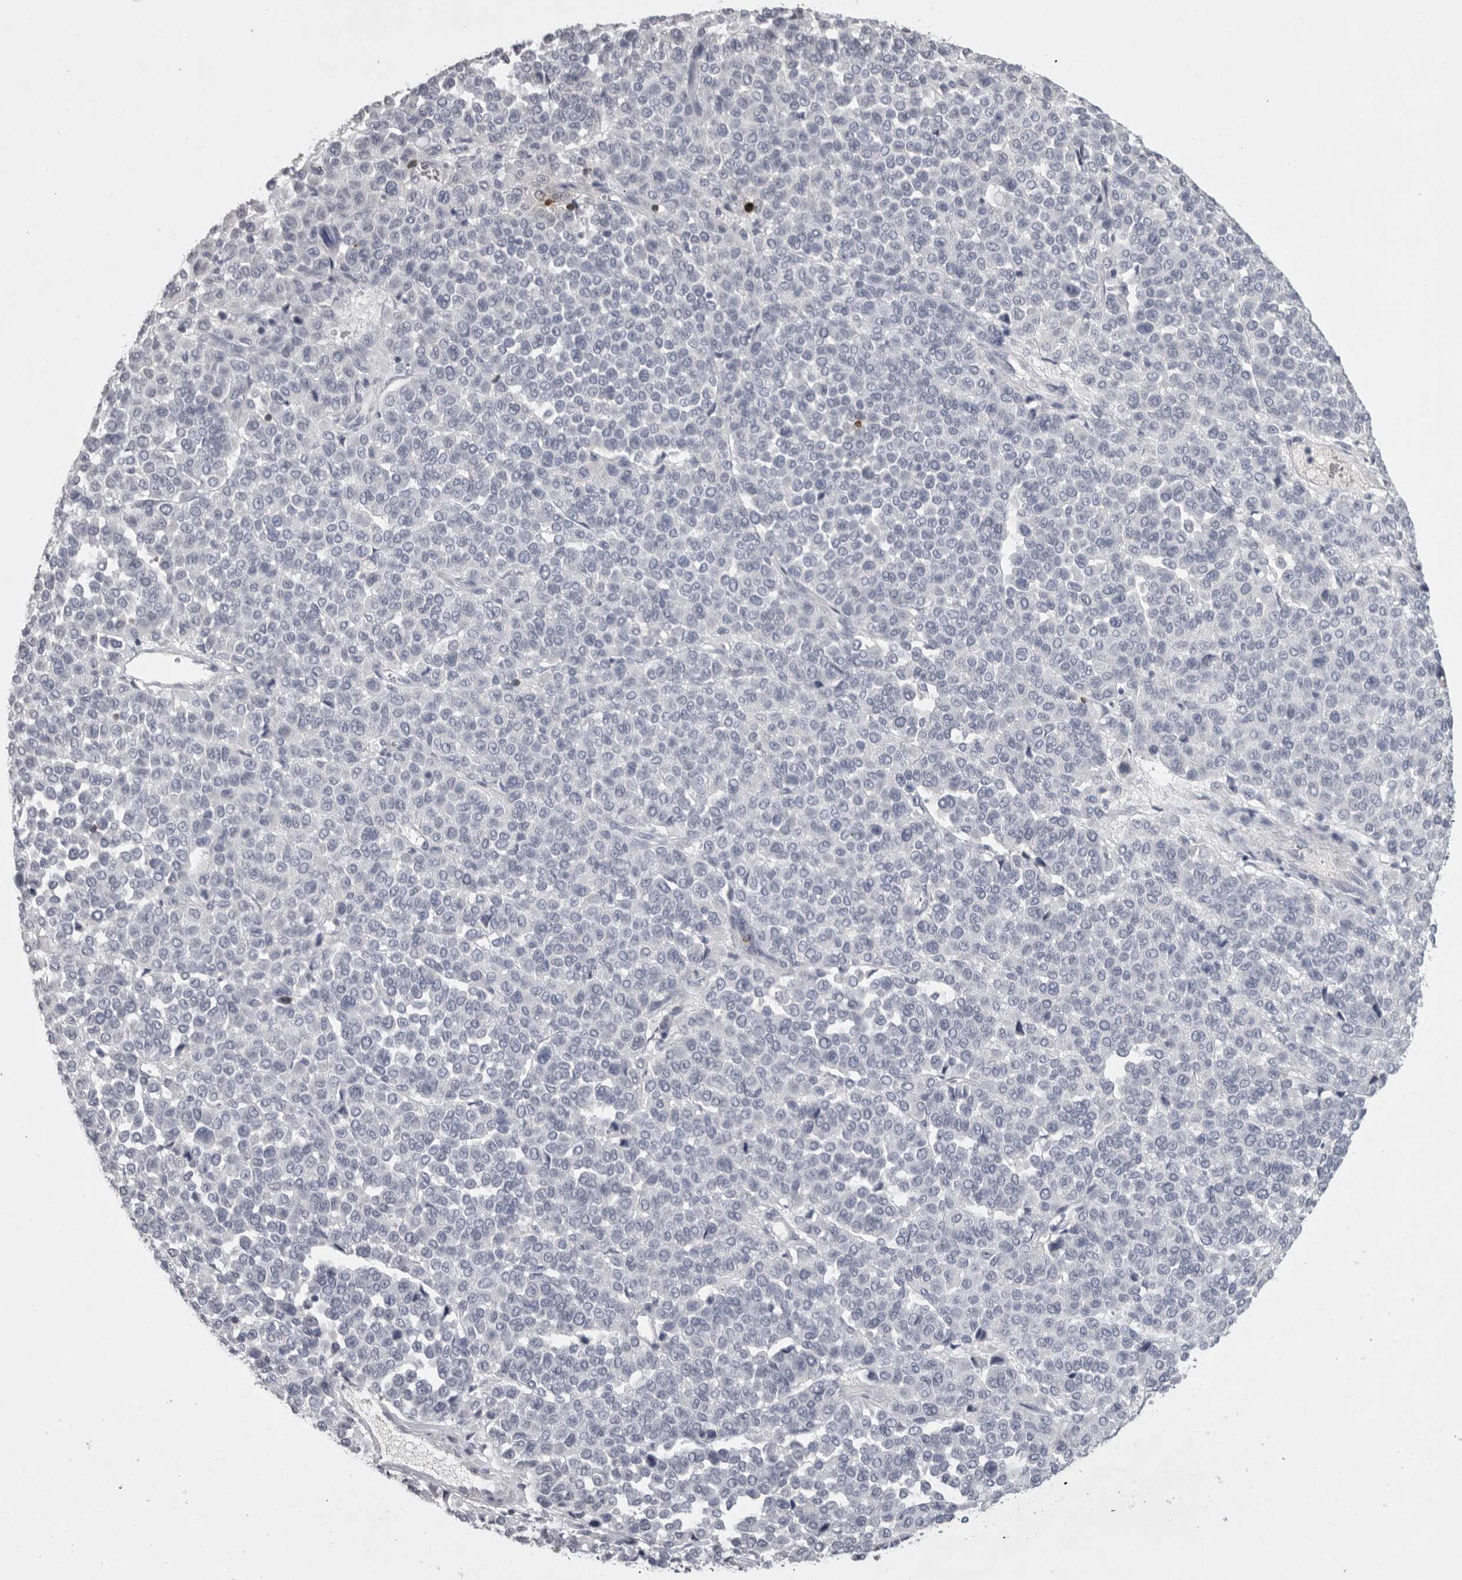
{"staining": {"intensity": "negative", "quantity": "none", "location": "none"}, "tissue": "melanoma", "cell_type": "Tumor cells", "image_type": "cancer", "snomed": [{"axis": "morphology", "description": "Malignant melanoma, Metastatic site"}, {"axis": "topography", "description": "Pancreas"}], "caption": "High magnification brightfield microscopy of melanoma stained with DAB (3,3'-diaminobenzidine) (brown) and counterstained with hematoxylin (blue): tumor cells show no significant expression.", "gene": "GNLY", "patient": {"sex": "female", "age": 30}}